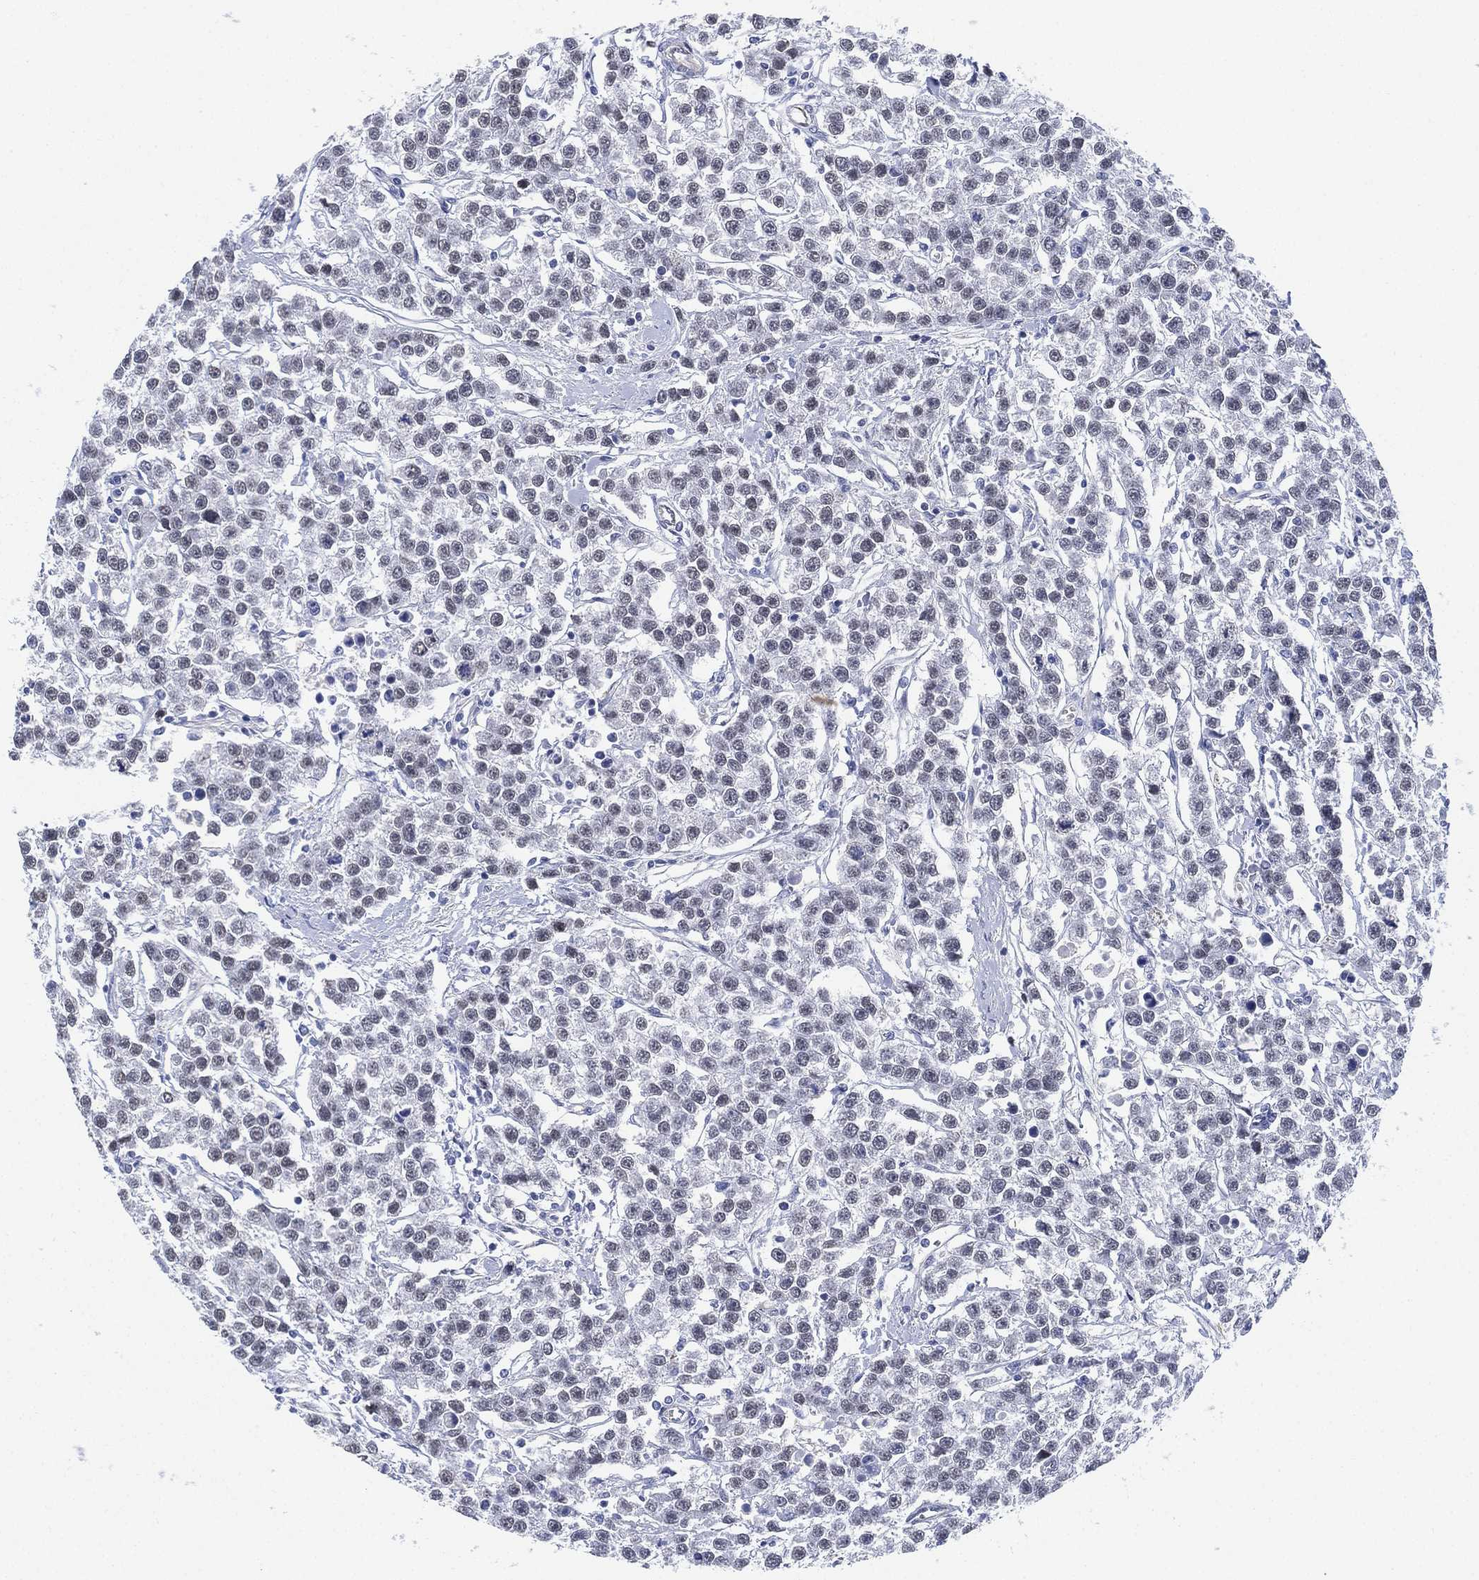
{"staining": {"intensity": "negative", "quantity": "none", "location": "none"}, "tissue": "testis cancer", "cell_type": "Tumor cells", "image_type": "cancer", "snomed": [{"axis": "morphology", "description": "Seminoma, NOS"}, {"axis": "topography", "description": "Testis"}], "caption": "Immunohistochemistry (IHC) of testis seminoma exhibits no expression in tumor cells.", "gene": "PSKH2", "patient": {"sex": "male", "age": 59}}